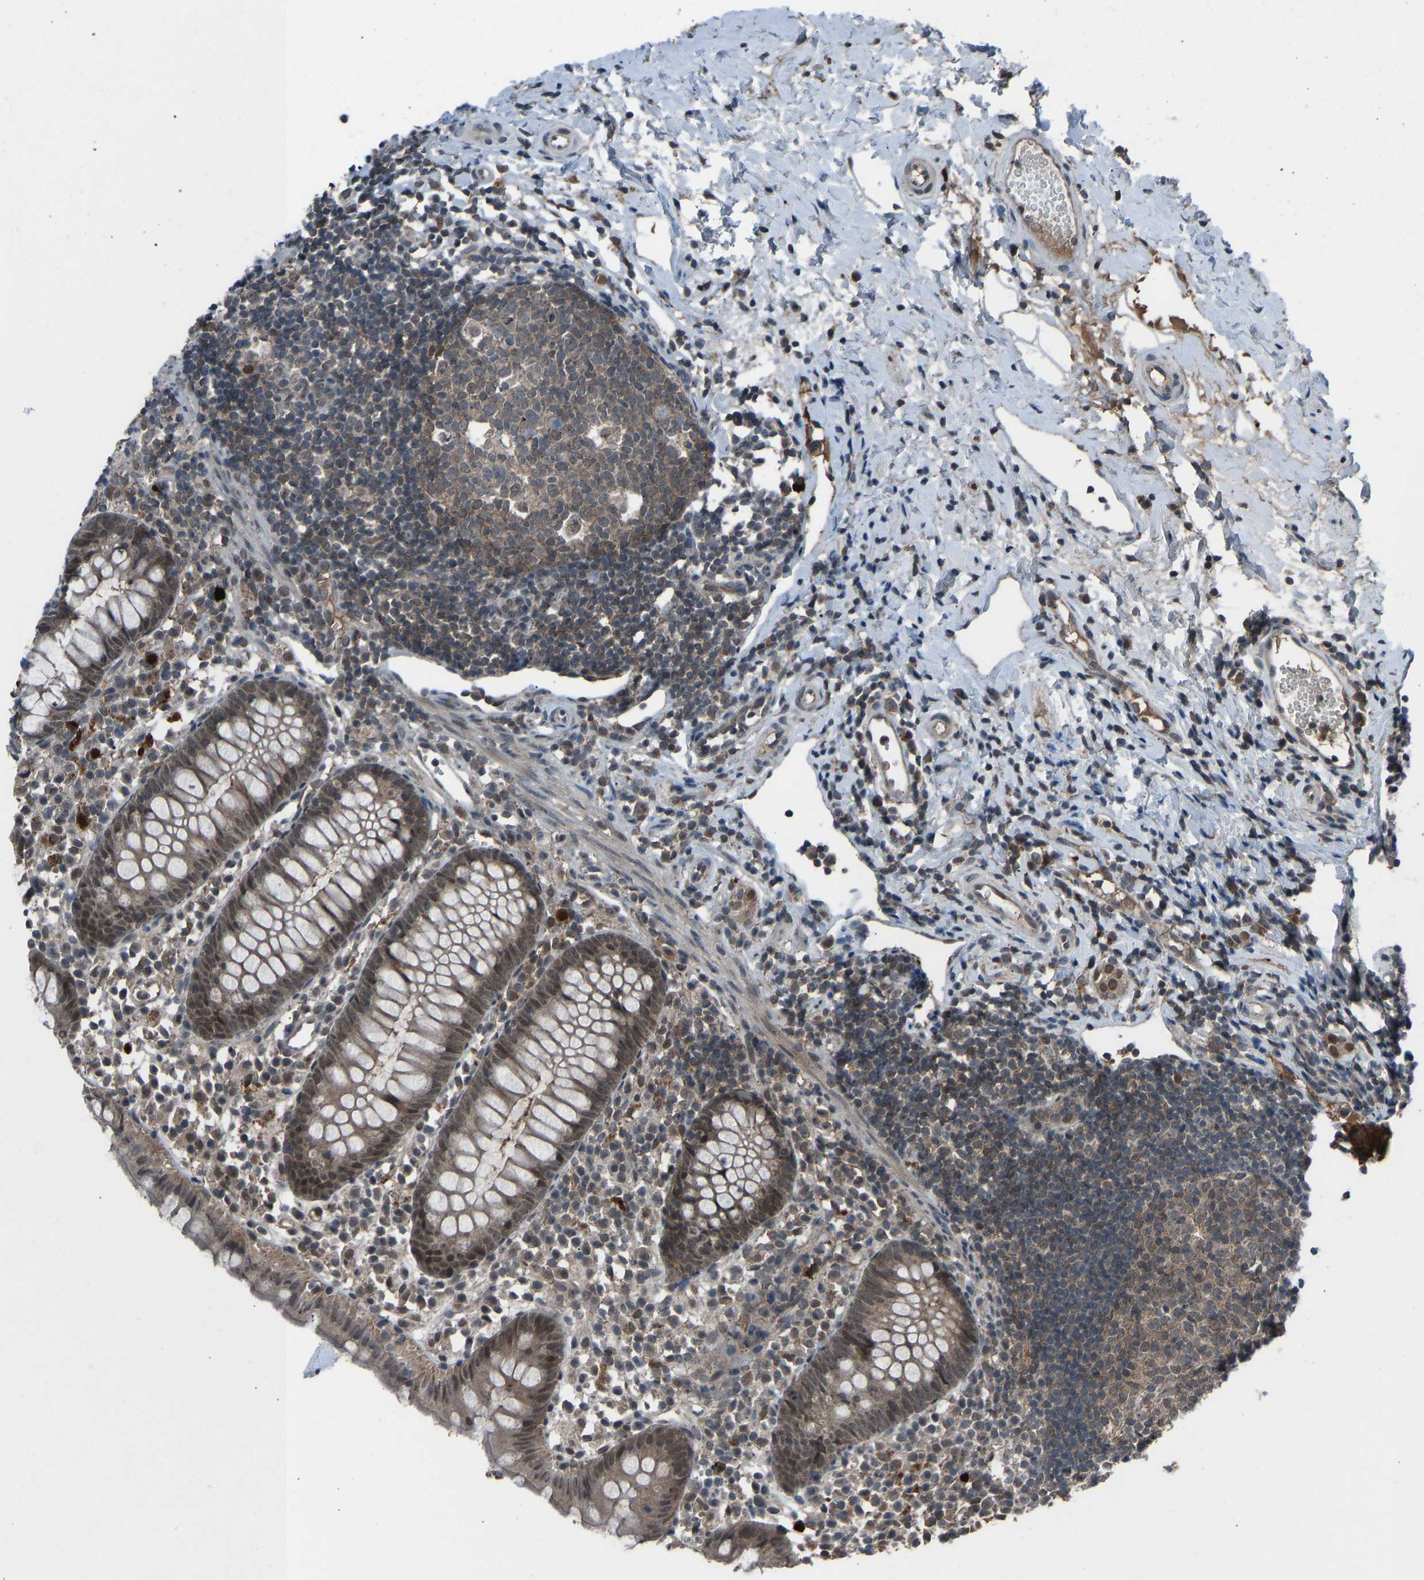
{"staining": {"intensity": "moderate", "quantity": ">75%", "location": "cytoplasmic/membranous,nuclear"}, "tissue": "appendix", "cell_type": "Glandular cells", "image_type": "normal", "snomed": [{"axis": "morphology", "description": "Normal tissue, NOS"}, {"axis": "topography", "description": "Appendix"}], "caption": "Appendix was stained to show a protein in brown. There is medium levels of moderate cytoplasmic/membranous,nuclear expression in approximately >75% of glandular cells. (DAB = brown stain, brightfield microscopy at high magnification).", "gene": "SLC43A1", "patient": {"sex": "female", "age": 20}}